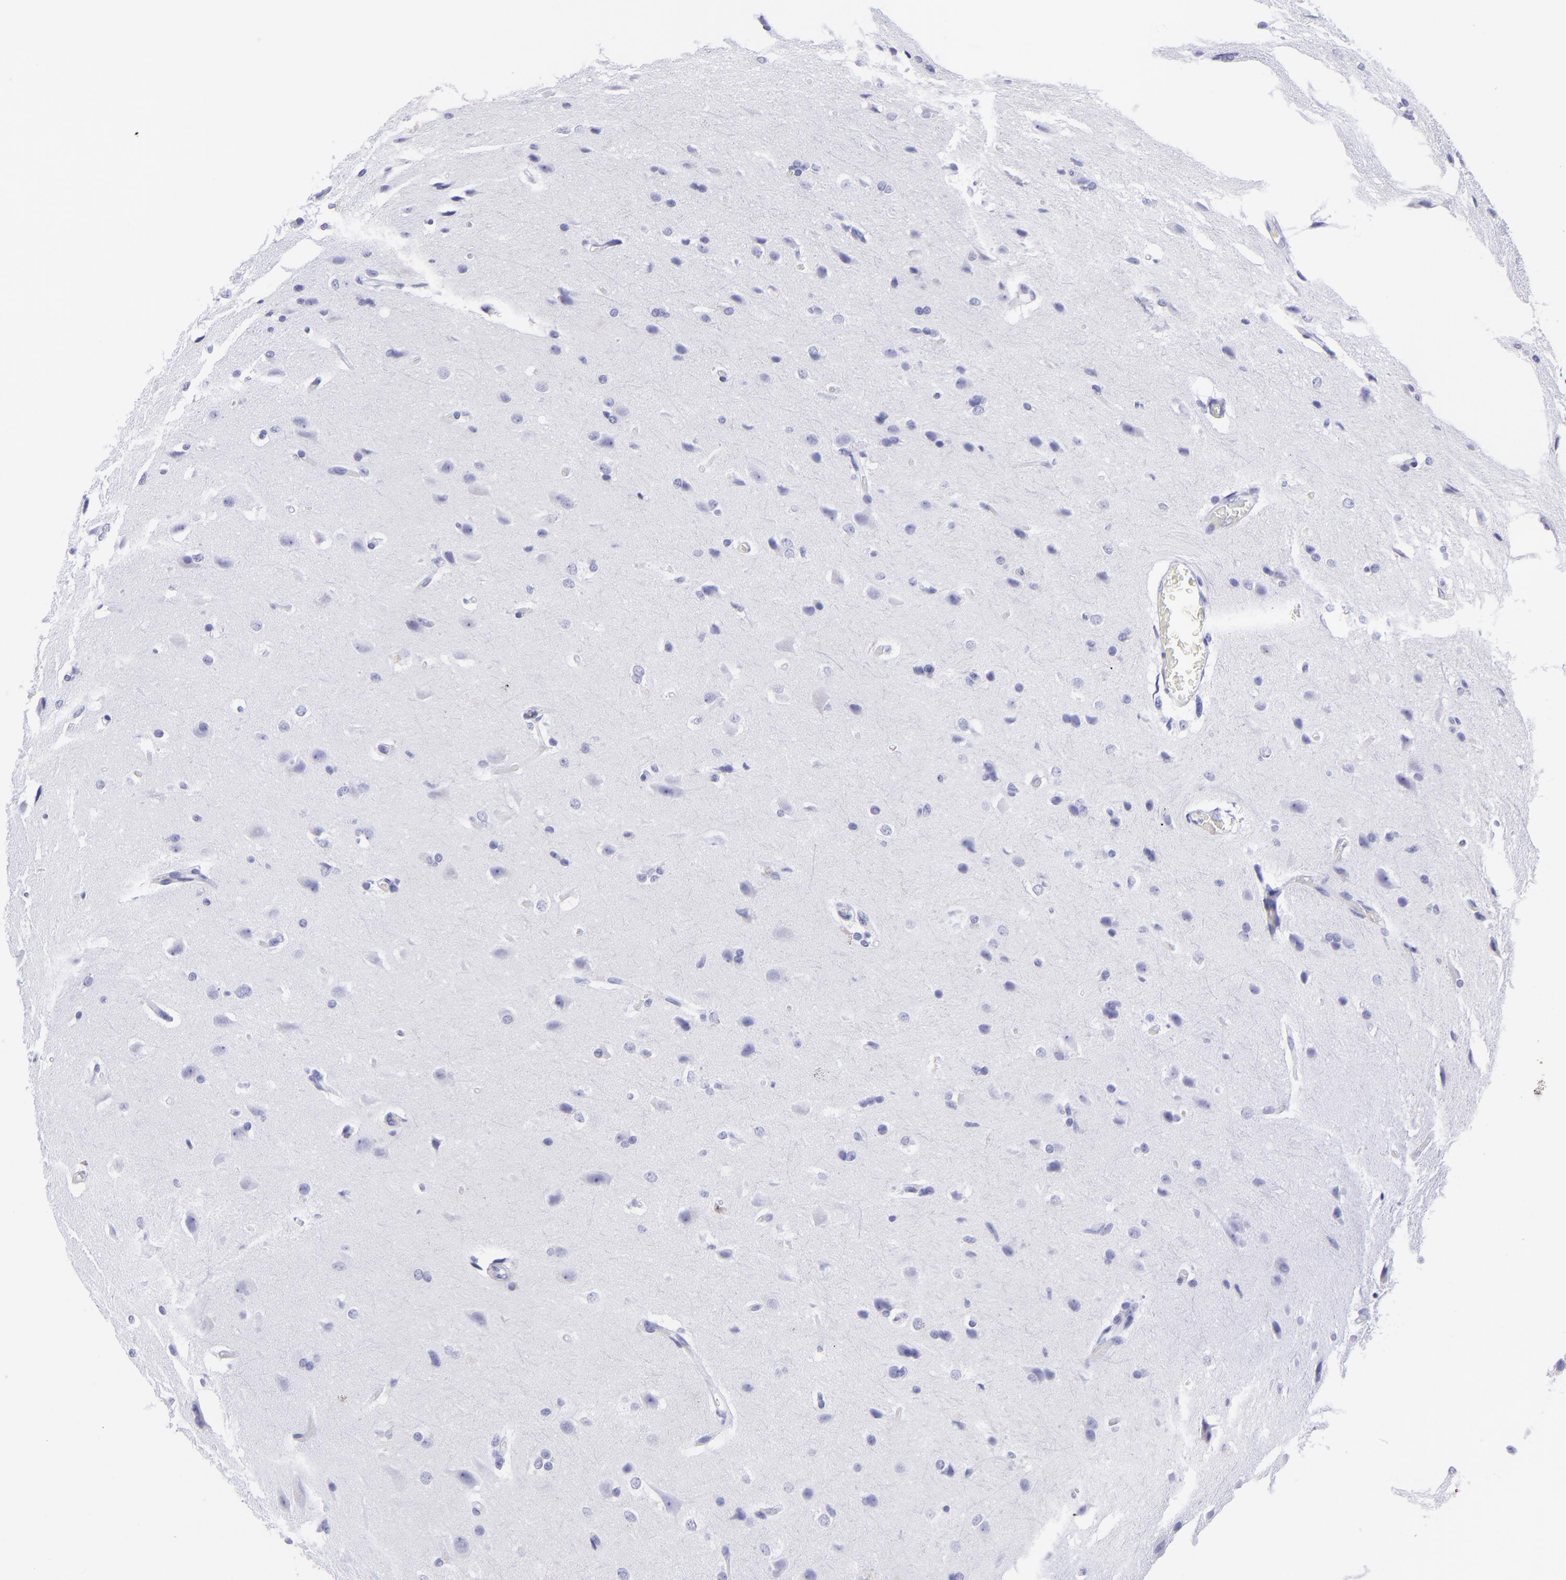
{"staining": {"intensity": "negative", "quantity": "none", "location": "none"}, "tissue": "glioma", "cell_type": "Tumor cells", "image_type": "cancer", "snomed": [{"axis": "morphology", "description": "Glioma, malignant, High grade"}, {"axis": "topography", "description": "Brain"}], "caption": "Protein analysis of glioma exhibits no significant staining in tumor cells.", "gene": "PIP", "patient": {"sex": "male", "age": 68}}